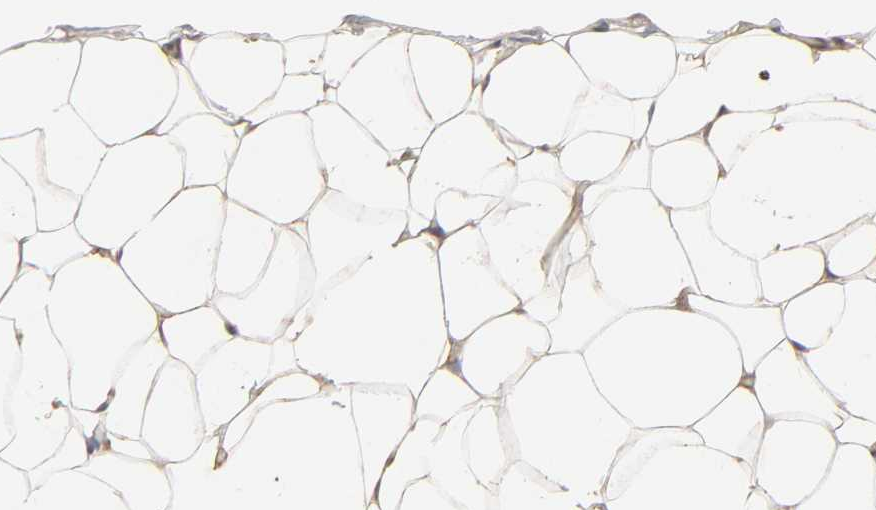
{"staining": {"intensity": "moderate", "quantity": "25%-75%", "location": "cytoplasmic/membranous"}, "tissue": "adipose tissue", "cell_type": "Adipocytes", "image_type": "normal", "snomed": [{"axis": "morphology", "description": "Normal tissue, NOS"}, {"axis": "topography", "description": "Soft tissue"}], "caption": "The immunohistochemical stain shows moderate cytoplasmic/membranous expression in adipocytes of normal adipose tissue.", "gene": "MAPK1", "patient": {"sex": "male", "age": 26}}